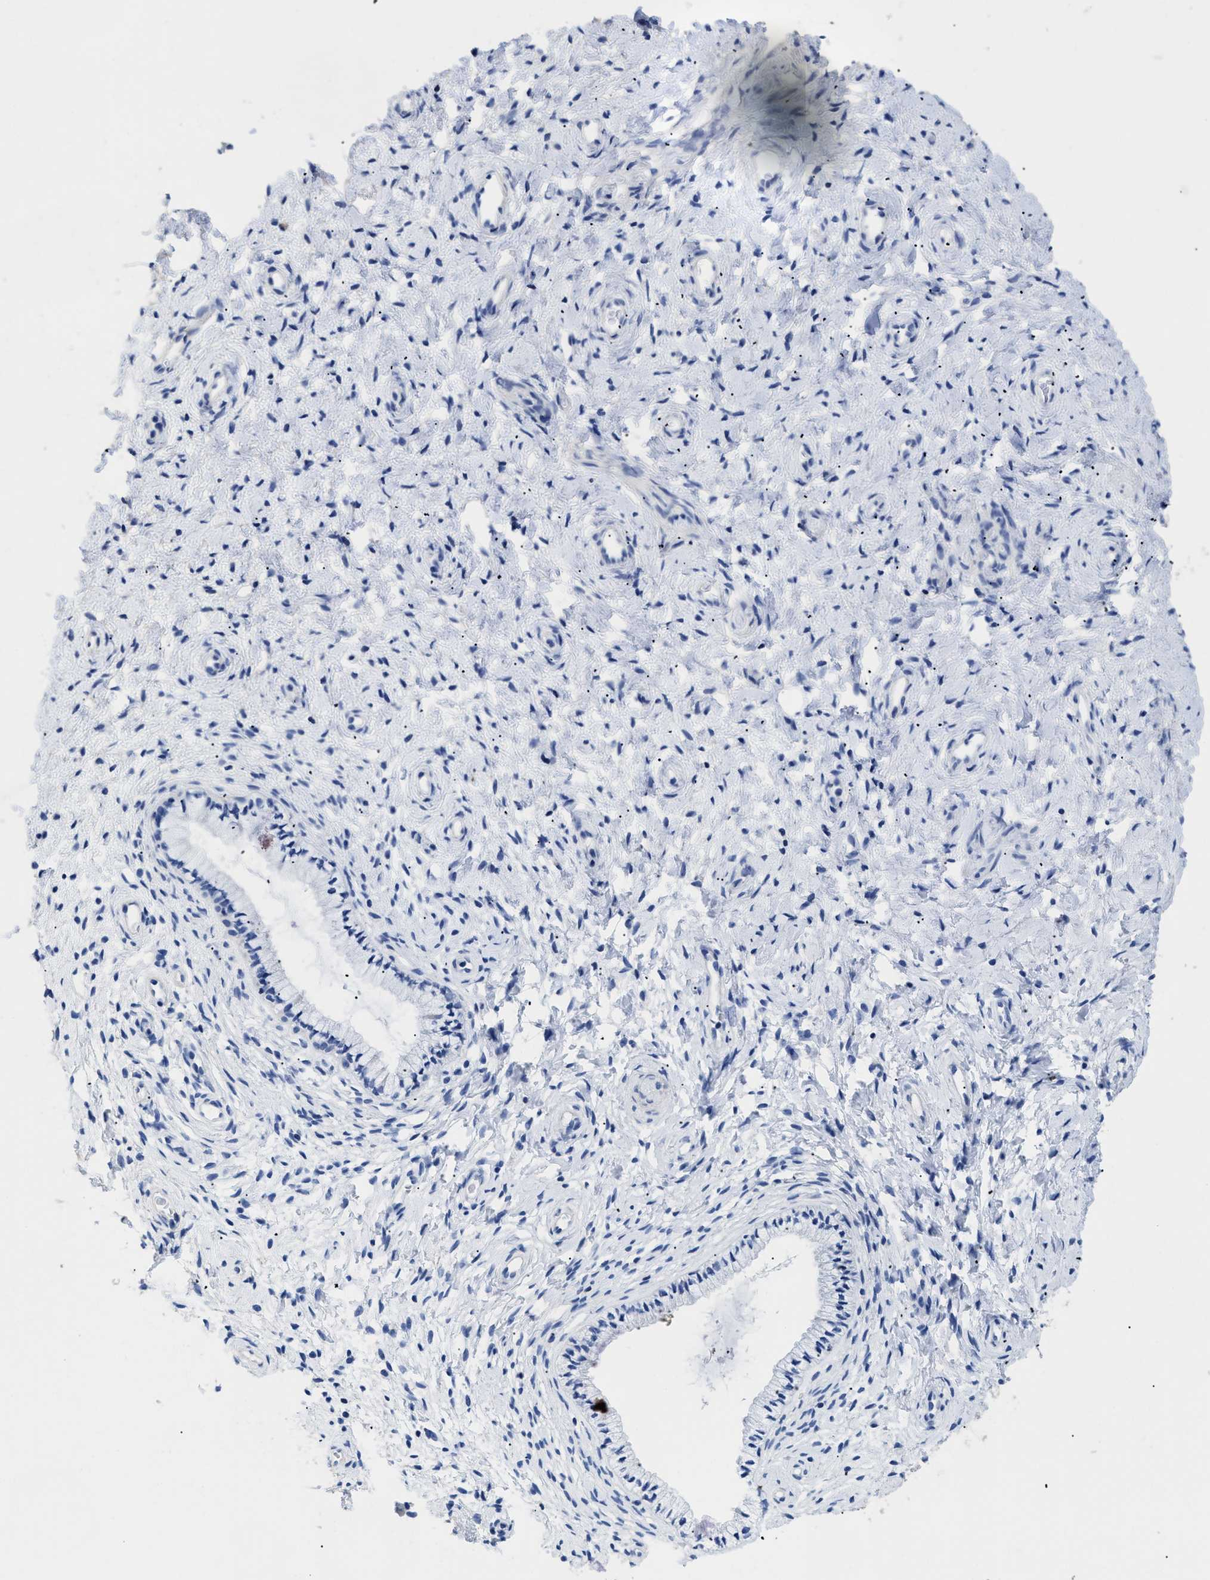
{"staining": {"intensity": "negative", "quantity": "none", "location": "none"}, "tissue": "cervix", "cell_type": "Glandular cells", "image_type": "normal", "snomed": [{"axis": "morphology", "description": "Normal tissue, NOS"}, {"axis": "topography", "description": "Cervix"}], "caption": "Cervix was stained to show a protein in brown. There is no significant positivity in glandular cells. Brightfield microscopy of IHC stained with DAB (brown) and hematoxylin (blue), captured at high magnification.", "gene": "DLC1", "patient": {"sex": "female", "age": 72}}